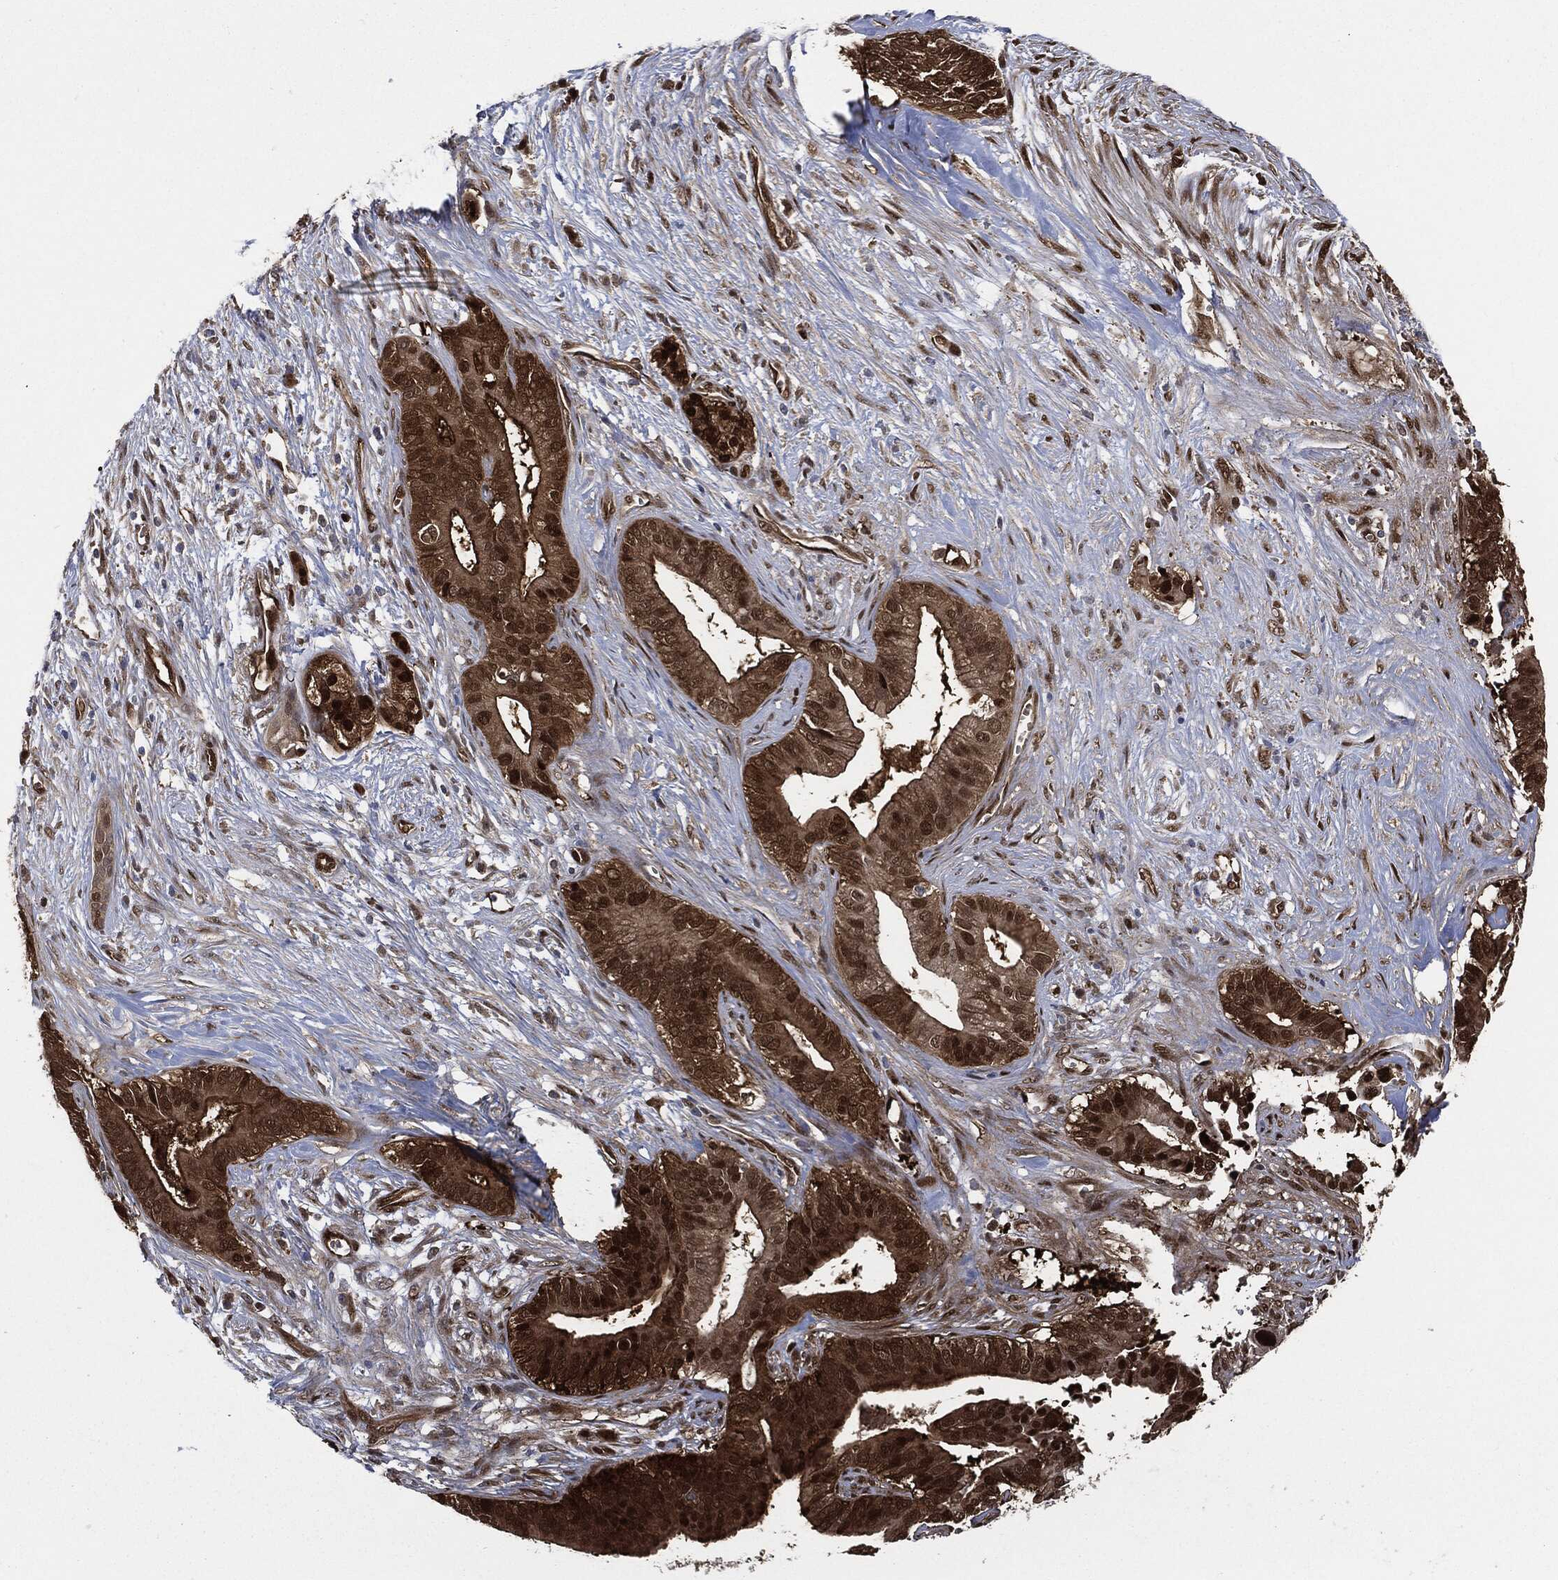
{"staining": {"intensity": "strong", "quantity": "25%-75%", "location": "cytoplasmic/membranous,nuclear"}, "tissue": "pancreatic cancer", "cell_type": "Tumor cells", "image_type": "cancer", "snomed": [{"axis": "morphology", "description": "Adenocarcinoma, NOS"}, {"axis": "topography", "description": "Pancreas"}], "caption": "Protein expression analysis of pancreatic adenocarcinoma exhibits strong cytoplasmic/membranous and nuclear positivity in about 25%-75% of tumor cells.", "gene": "DCTN1", "patient": {"sex": "male", "age": 61}}